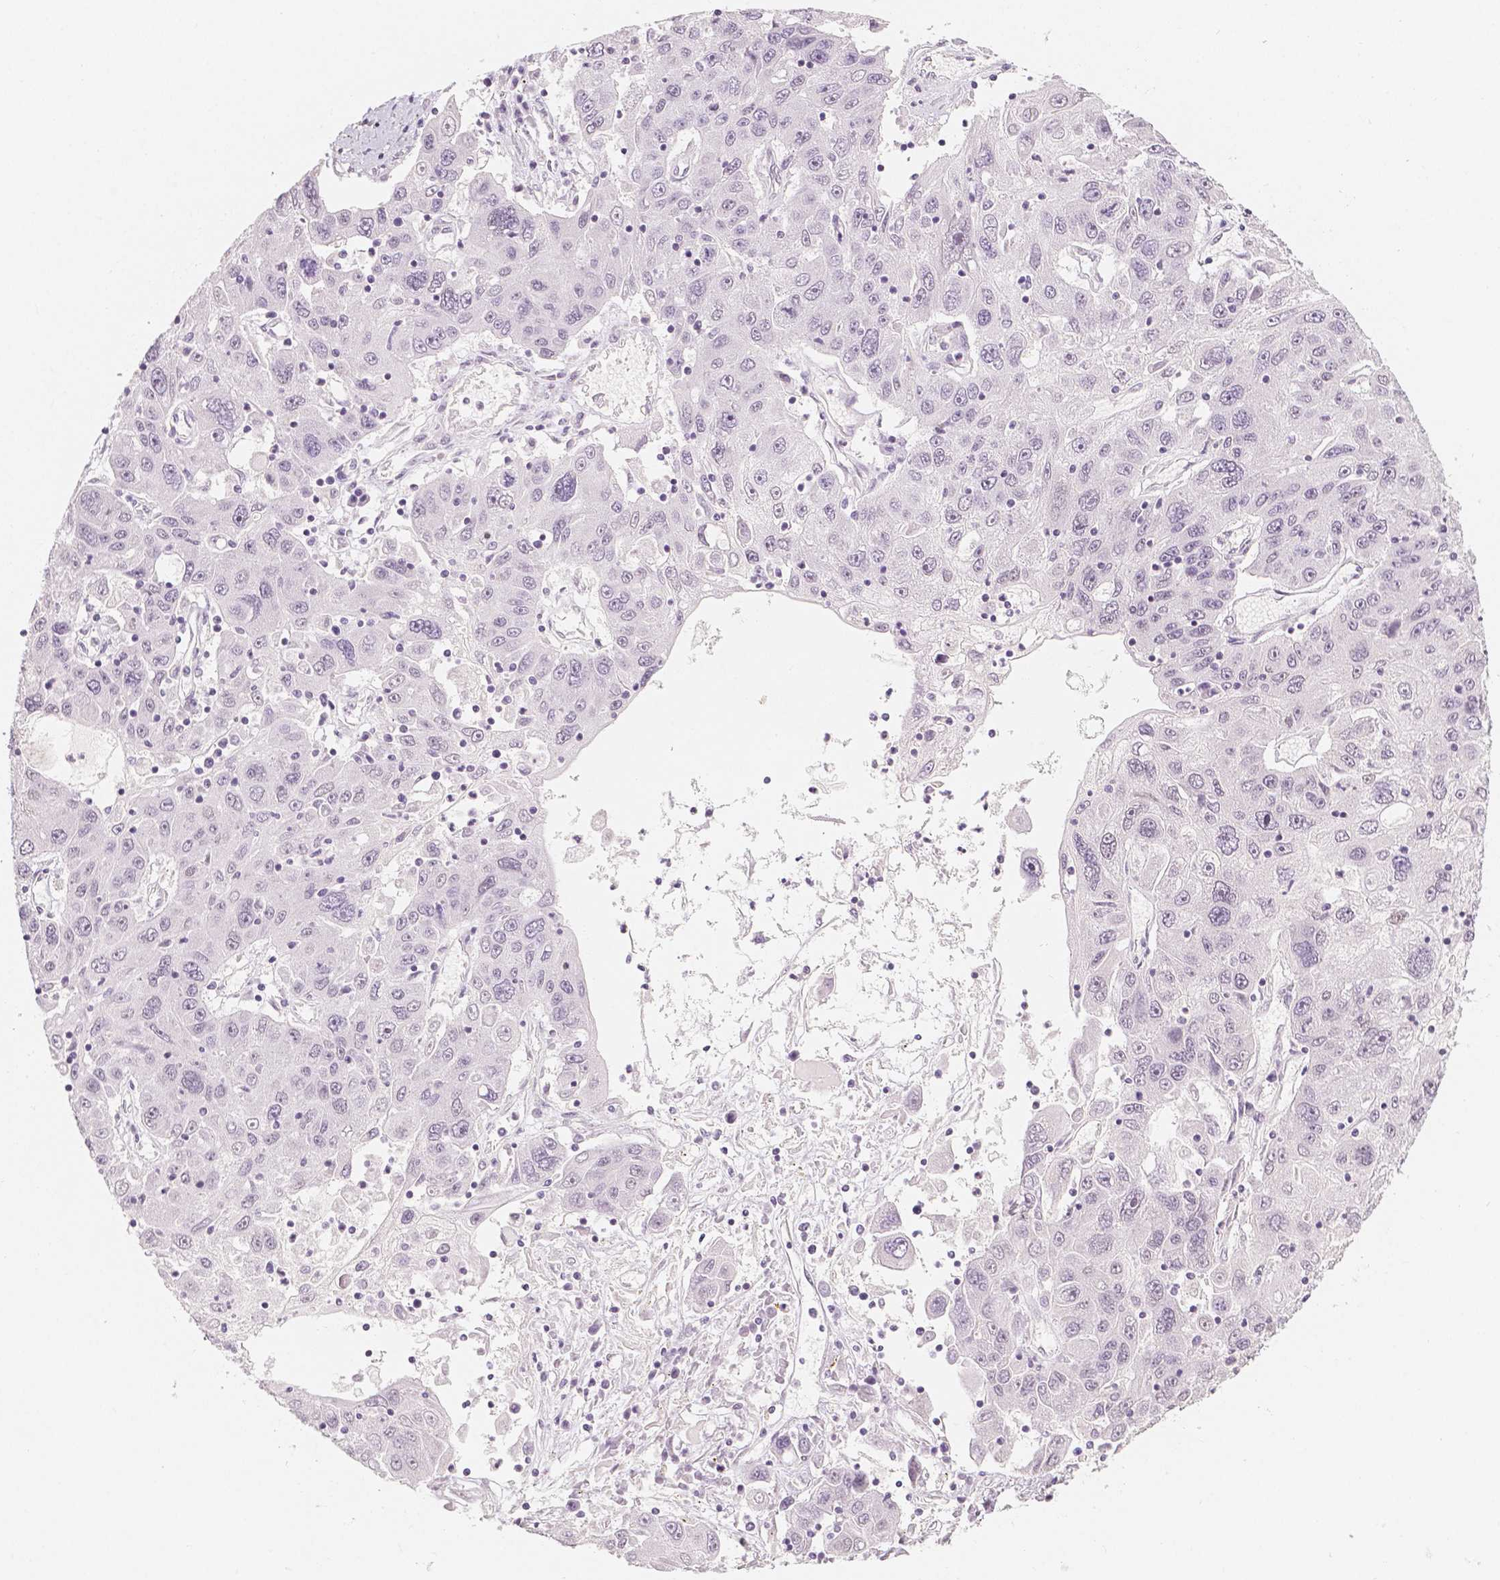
{"staining": {"intensity": "negative", "quantity": "none", "location": "none"}, "tissue": "stomach cancer", "cell_type": "Tumor cells", "image_type": "cancer", "snomed": [{"axis": "morphology", "description": "Adenocarcinoma, NOS"}, {"axis": "topography", "description": "Stomach"}], "caption": "Tumor cells are negative for protein expression in human adenocarcinoma (stomach).", "gene": "KDM5B", "patient": {"sex": "male", "age": 56}}